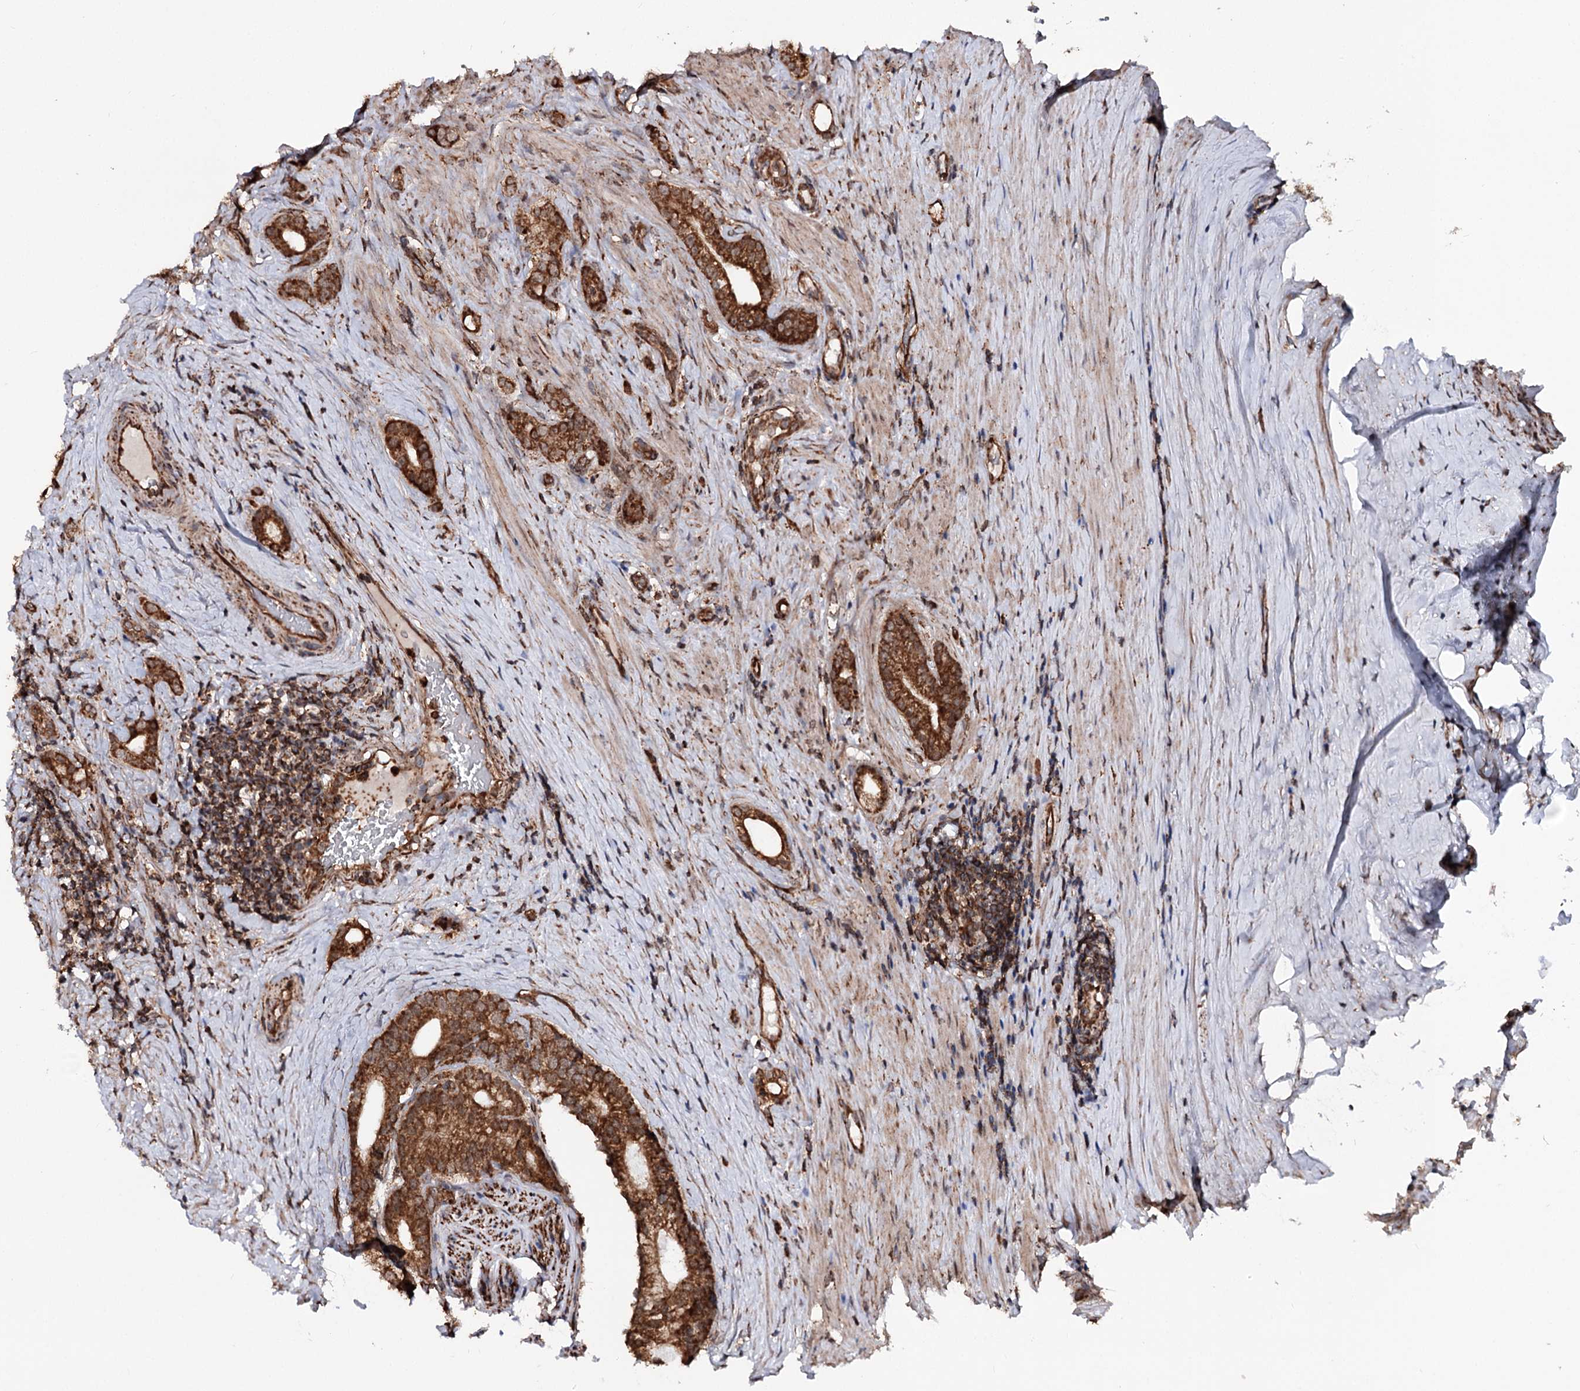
{"staining": {"intensity": "strong", "quantity": ">75%", "location": "cytoplasmic/membranous"}, "tissue": "prostate cancer", "cell_type": "Tumor cells", "image_type": "cancer", "snomed": [{"axis": "morphology", "description": "Adenocarcinoma, Low grade"}, {"axis": "topography", "description": "Prostate"}], "caption": "IHC photomicrograph of prostate cancer (low-grade adenocarcinoma) stained for a protein (brown), which demonstrates high levels of strong cytoplasmic/membranous positivity in approximately >75% of tumor cells.", "gene": "FGFR1OP2", "patient": {"sex": "male", "age": 71}}